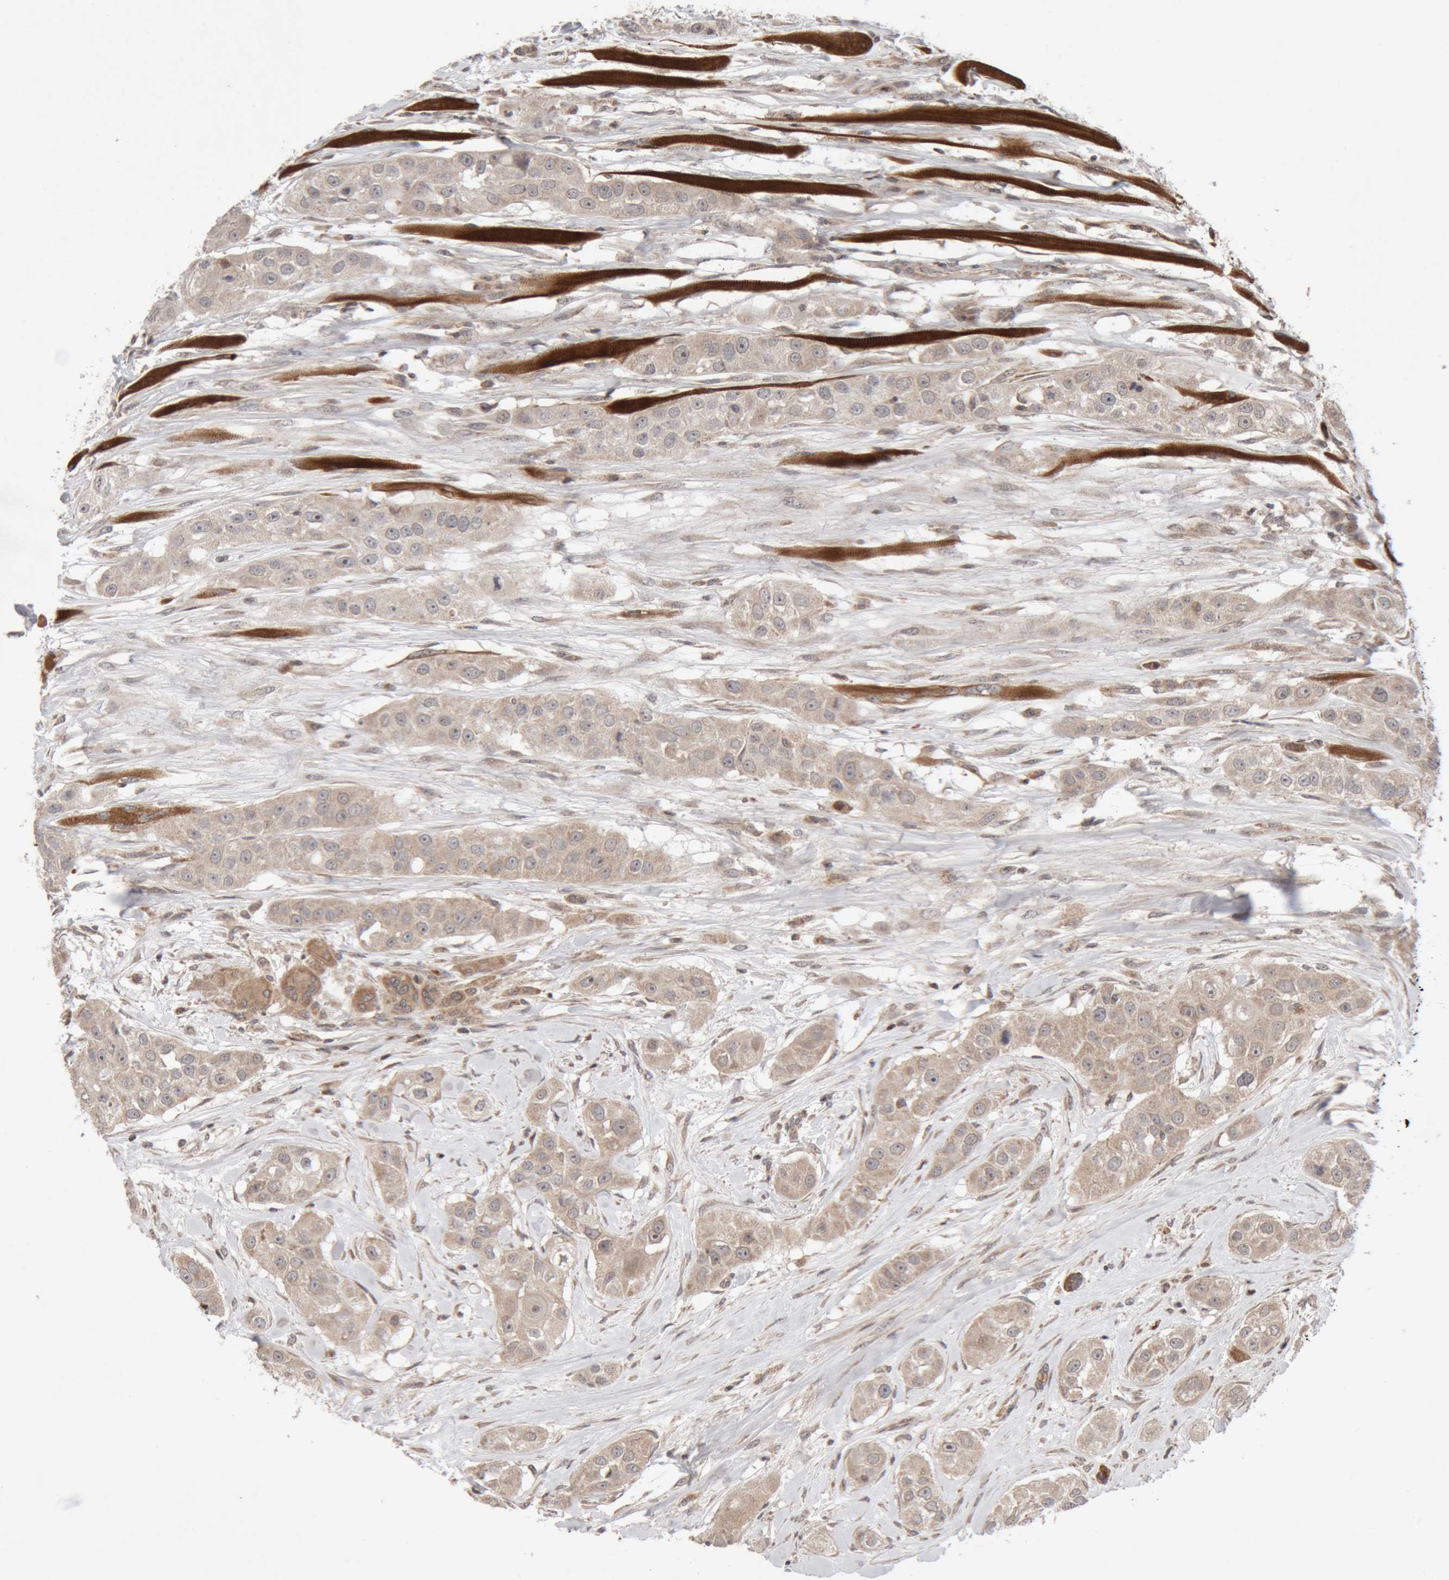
{"staining": {"intensity": "negative", "quantity": "none", "location": "none"}, "tissue": "head and neck cancer", "cell_type": "Tumor cells", "image_type": "cancer", "snomed": [{"axis": "morphology", "description": "Normal tissue, NOS"}, {"axis": "morphology", "description": "Squamous cell carcinoma, NOS"}, {"axis": "topography", "description": "Skeletal muscle"}, {"axis": "topography", "description": "Head-Neck"}], "caption": "Immunohistochemistry of human head and neck cancer reveals no positivity in tumor cells.", "gene": "KIF21B", "patient": {"sex": "male", "age": 51}}